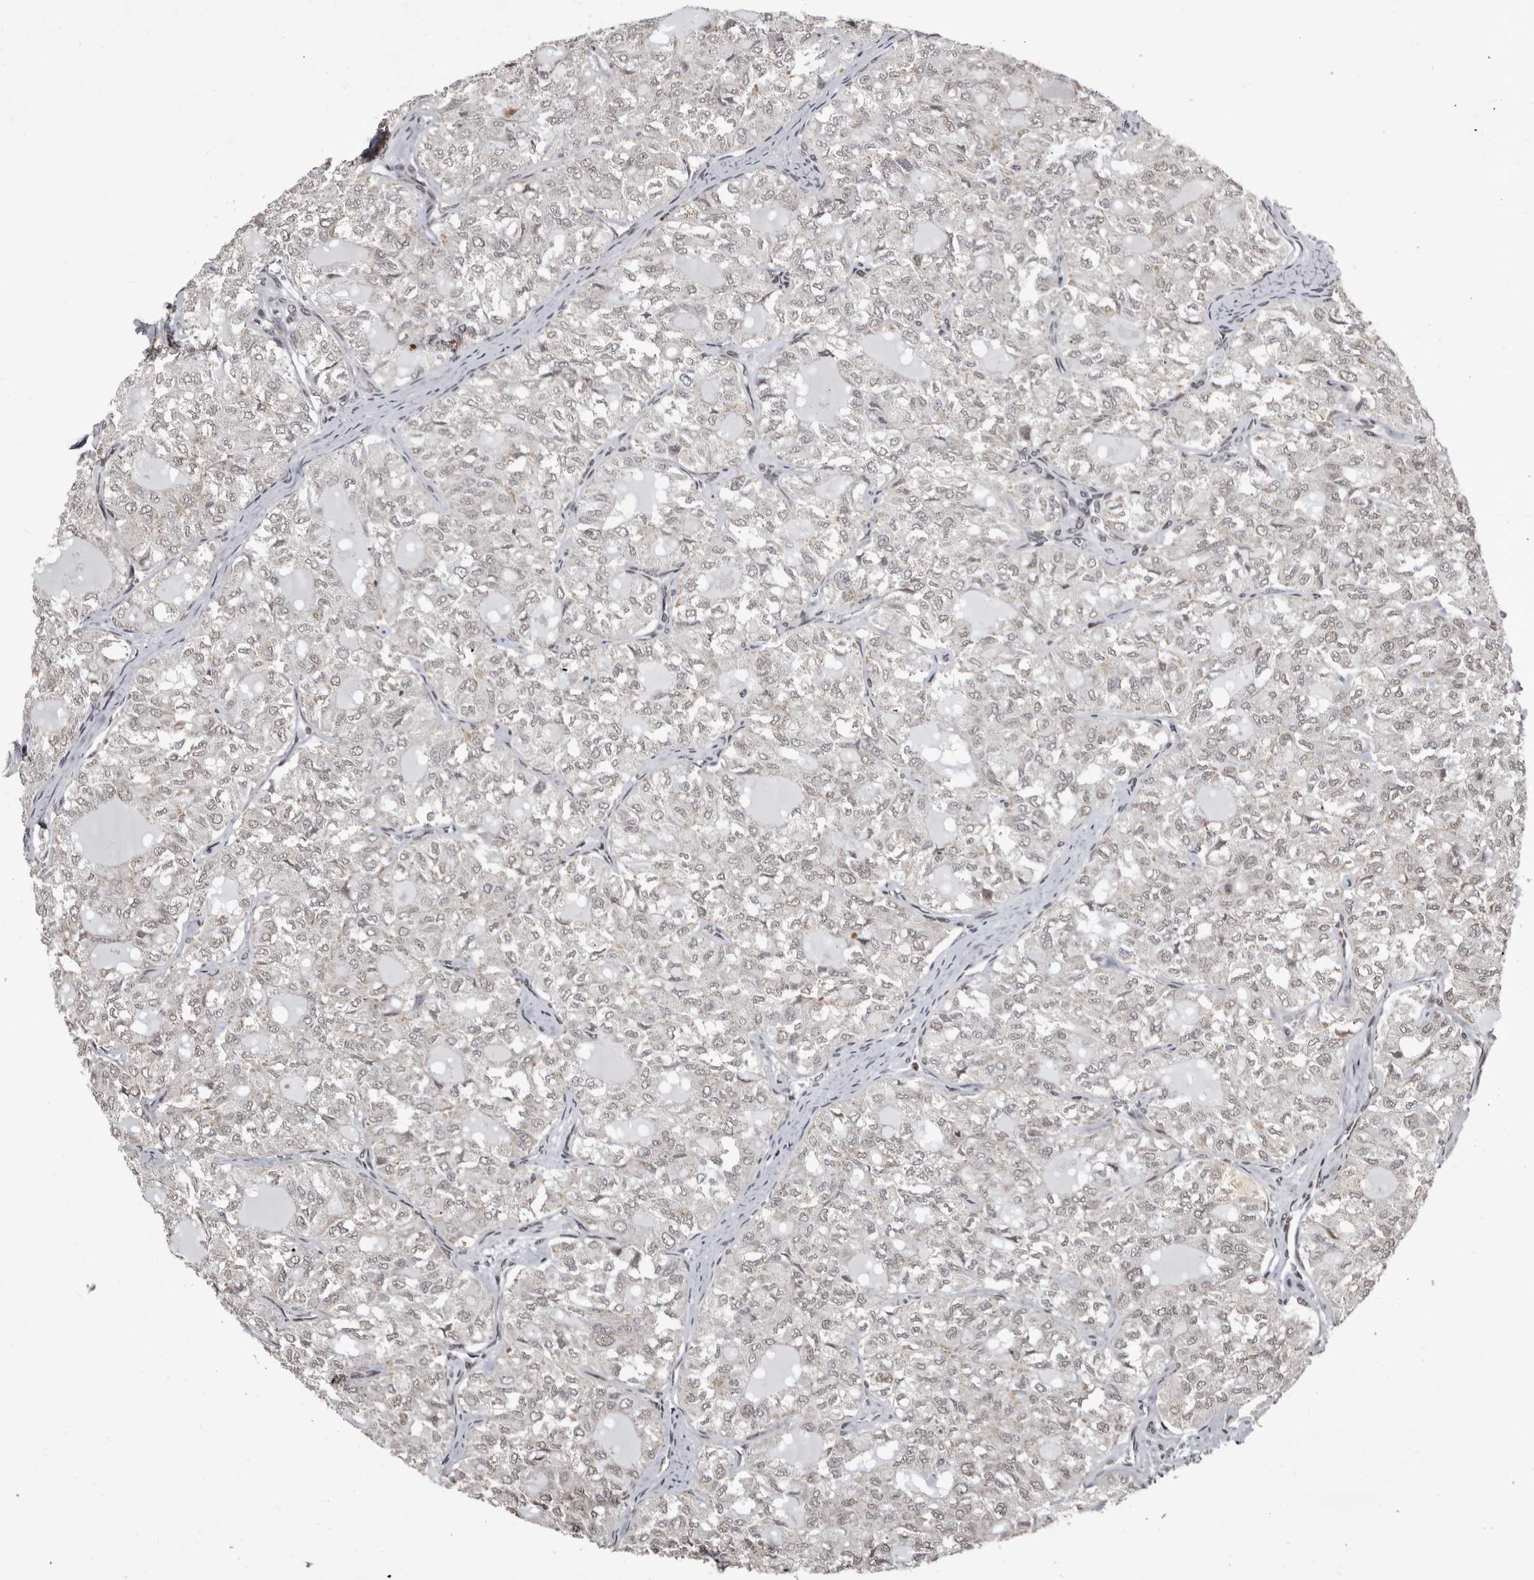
{"staining": {"intensity": "weak", "quantity": "<25%", "location": "nuclear"}, "tissue": "thyroid cancer", "cell_type": "Tumor cells", "image_type": "cancer", "snomed": [{"axis": "morphology", "description": "Follicular adenoma carcinoma, NOS"}, {"axis": "topography", "description": "Thyroid gland"}], "caption": "Immunohistochemistry (IHC) photomicrograph of neoplastic tissue: human thyroid cancer stained with DAB (3,3'-diaminobenzidine) exhibits no significant protein expression in tumor cells.", "gene": "THUMPD1", "patient": {"sex": "male", "age": 75}}